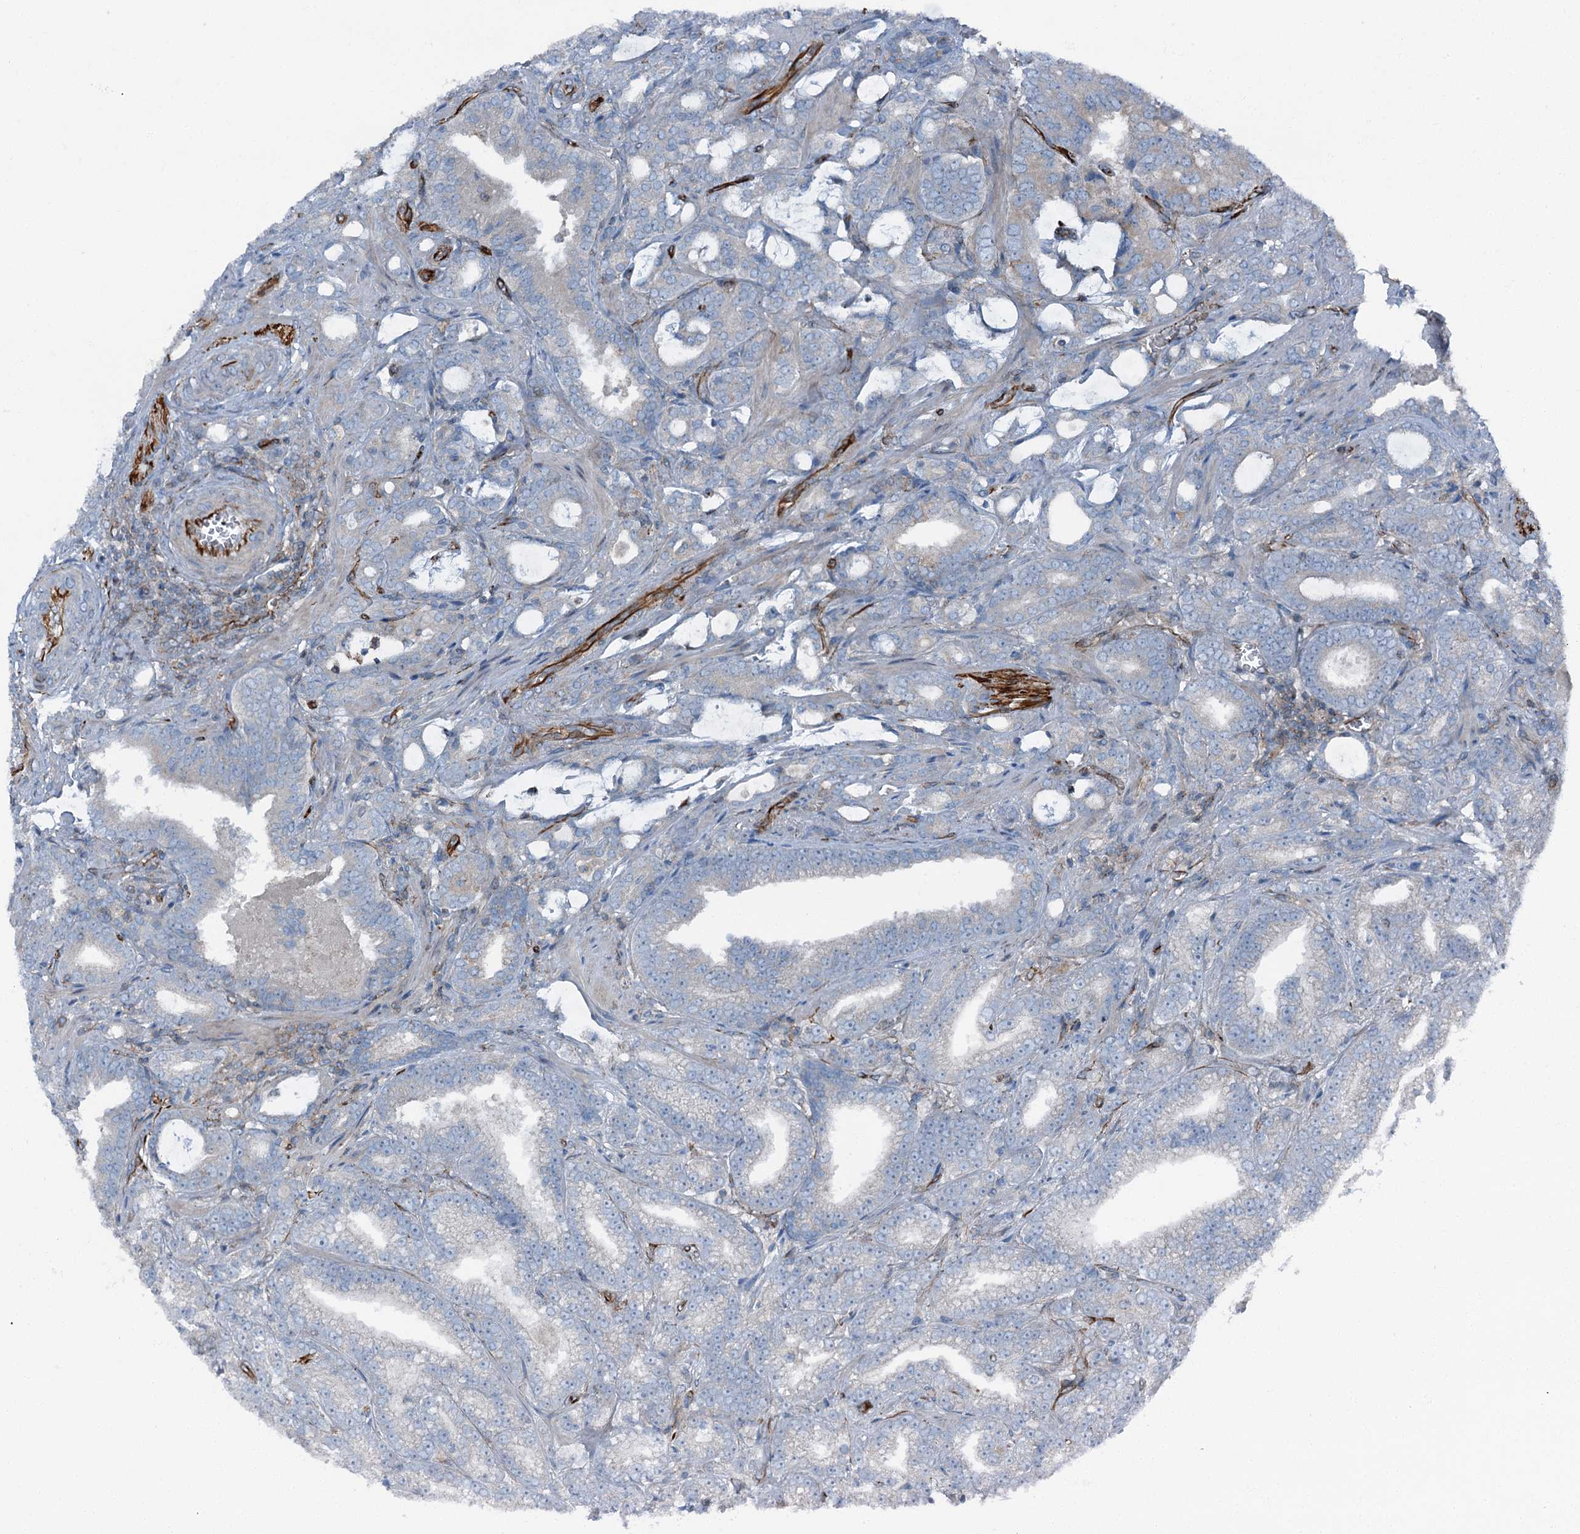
{"staining": {"intensity": "negative", "quantity": "none", "location": "none"}, "tissue": "prostate cancer", "cell_type": "Tumor cells", "image_type": "cancer", "snomed": [{"axis": "morphology", "description": "Adenocarcinoma, High grade"}, {"axis": "topography", "description": "Prostate and seminal vesicle, NOS"}], "caption": "Tumor cells show no significant positivity in high-grade adenocarcinoma (prostate).", "gene": "AXL", "patient": {"sex": "male", "age": 67}}